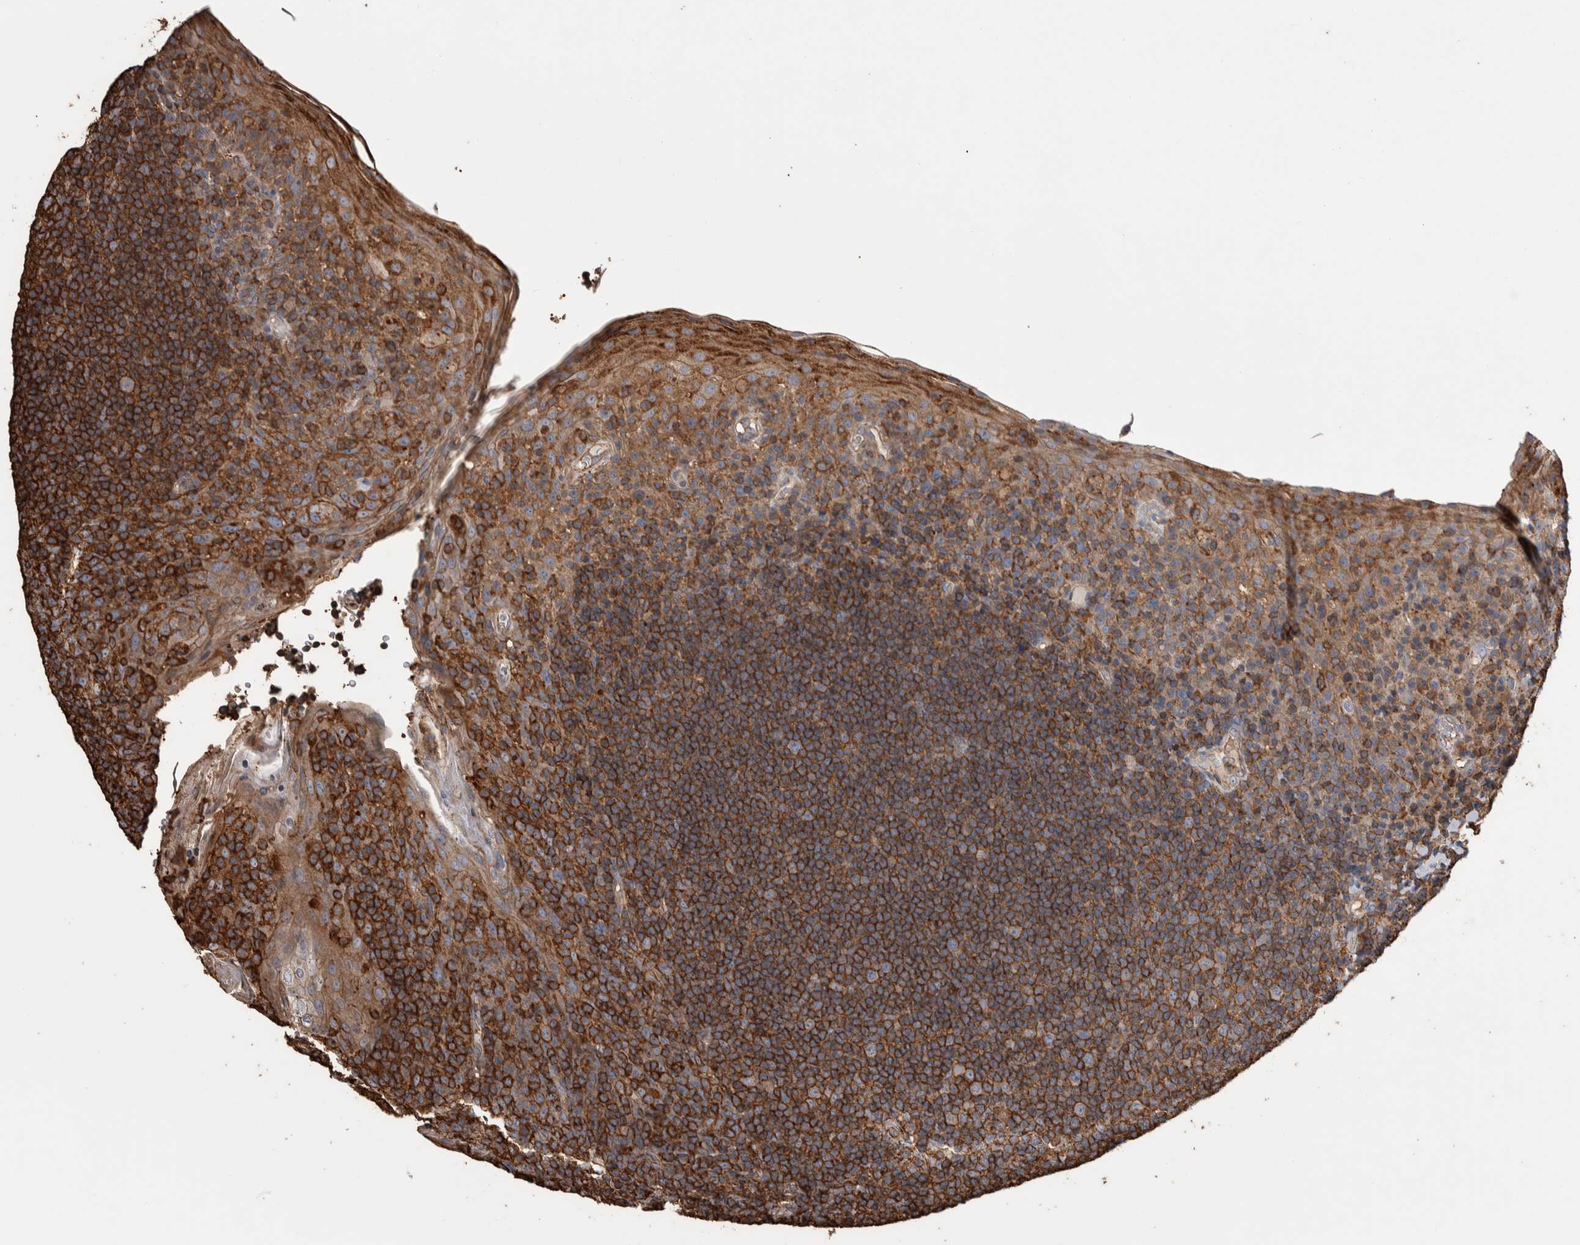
{"staining": {"intensity": "strong", "quantity": ">75%", "location": "cytoplasmic/membranous"}, "tissue": "tonsil", "cell_type": "Germinal center cells", "image_type": "normal", "snomed": [{"axis": "morphology", "description": "Normal tissue, NOS"}, {"axis": "topography", "description": "Tonsil"}], "caption": "Brown immunohistochemical staining in unremarkable human tonsil shows strong cytoplasmic/membranous expression in approximately >75% of germinal center cells. (DAB (3,3'-diaminobenzidine) IHC, brown staining for protein, blue staining for nuclei).", "gene": "ENPP2", "patient": {"sex": "male", "age": 17}}